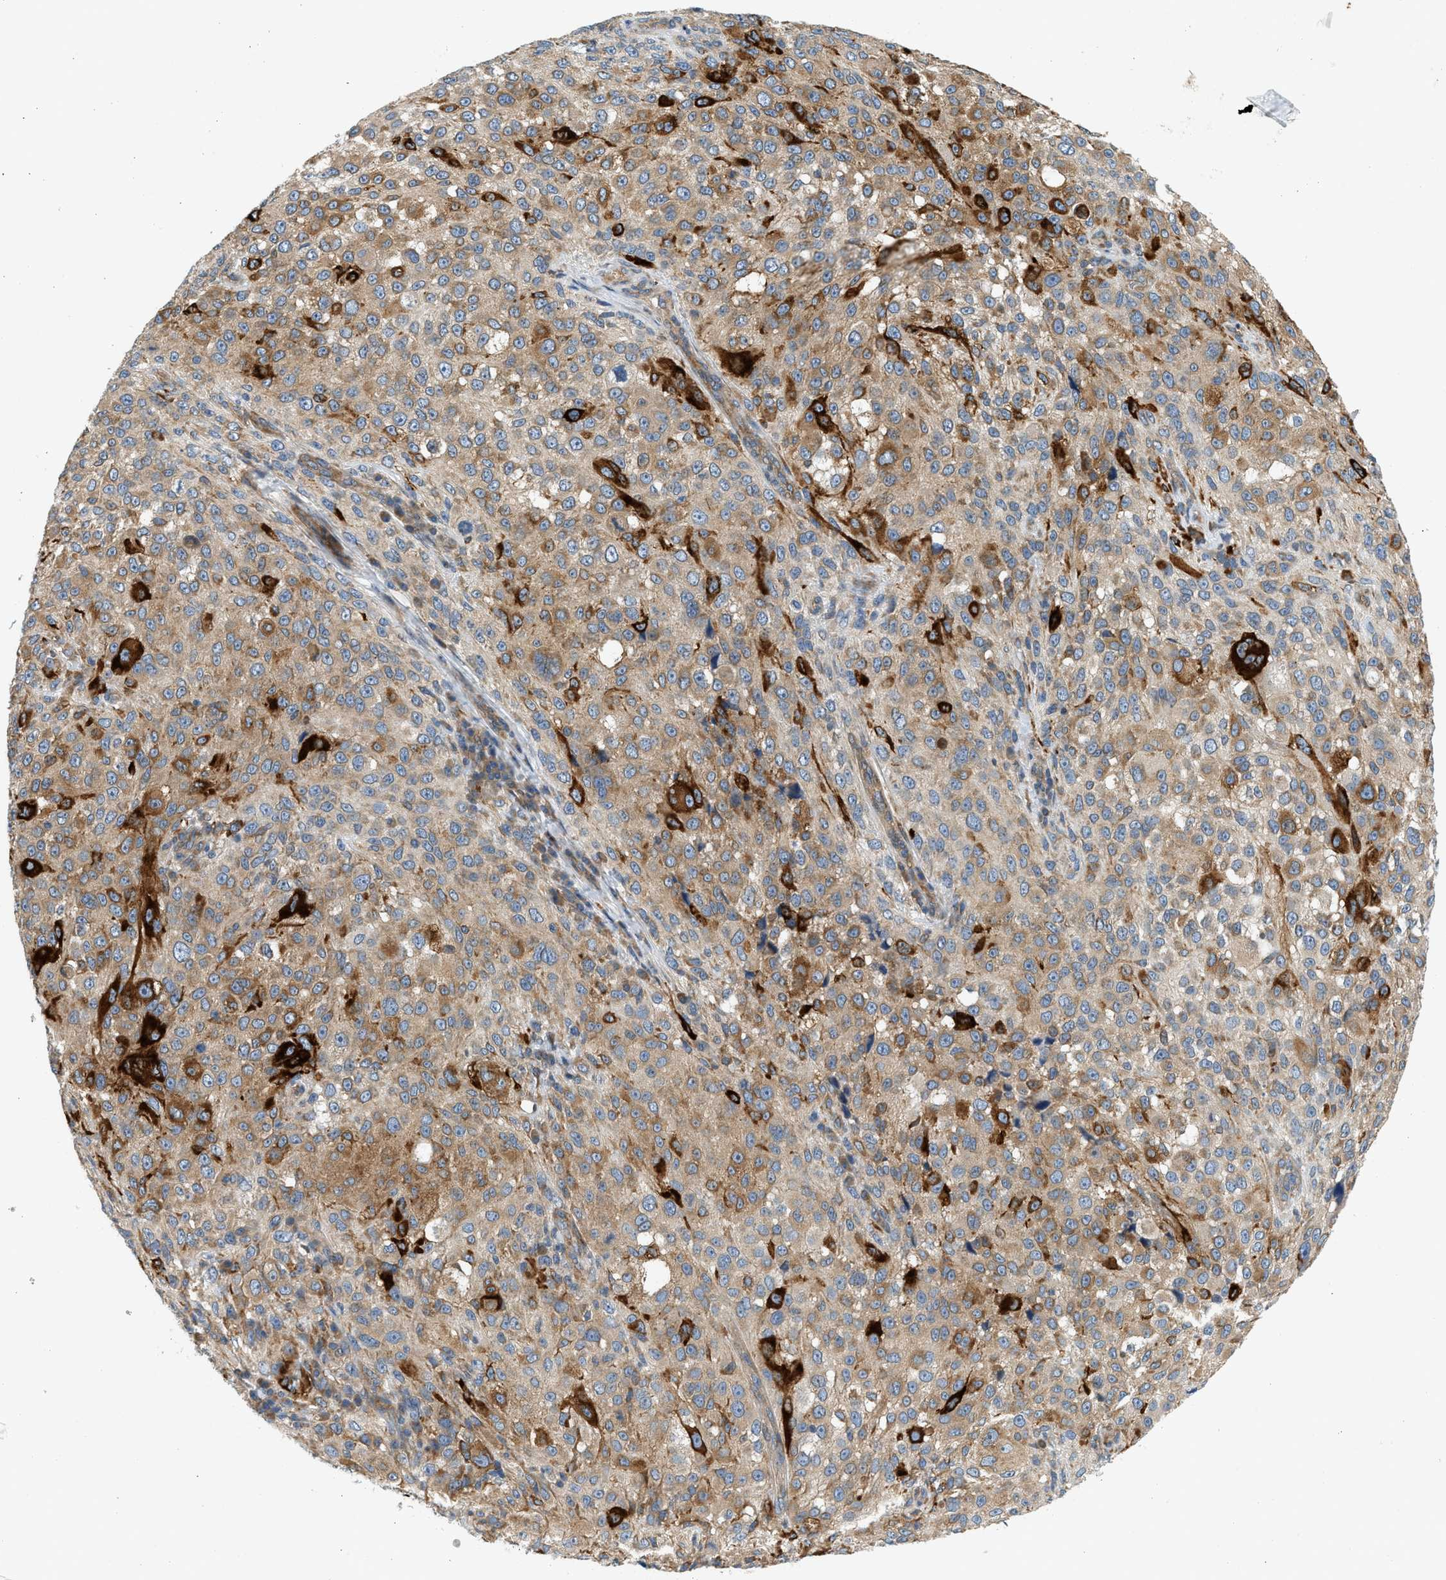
{"staining": {"intensity": "moderate", "quantity": ">75%", "location": "cytoplasmic/membranous"}, "tissue": "melanoma", "cell_type": "Tumor cells", "image_type": "cancer", "snomed": [{"axis": "morphology", "description": "Necrosis, NOS"}, {"axis": "morphology", "description": "Malignant melanoma, NOS"}, {"axis": "topography", "description": "Skin"}], "caption": "This is a histology image of immunohistochemistry staining of melanoma, which shows moderate positivity in the cytoplasmic/membranous of tumor cells.", "gene": "KDELR2", "patient": {"sex": "female", "age": 87}}